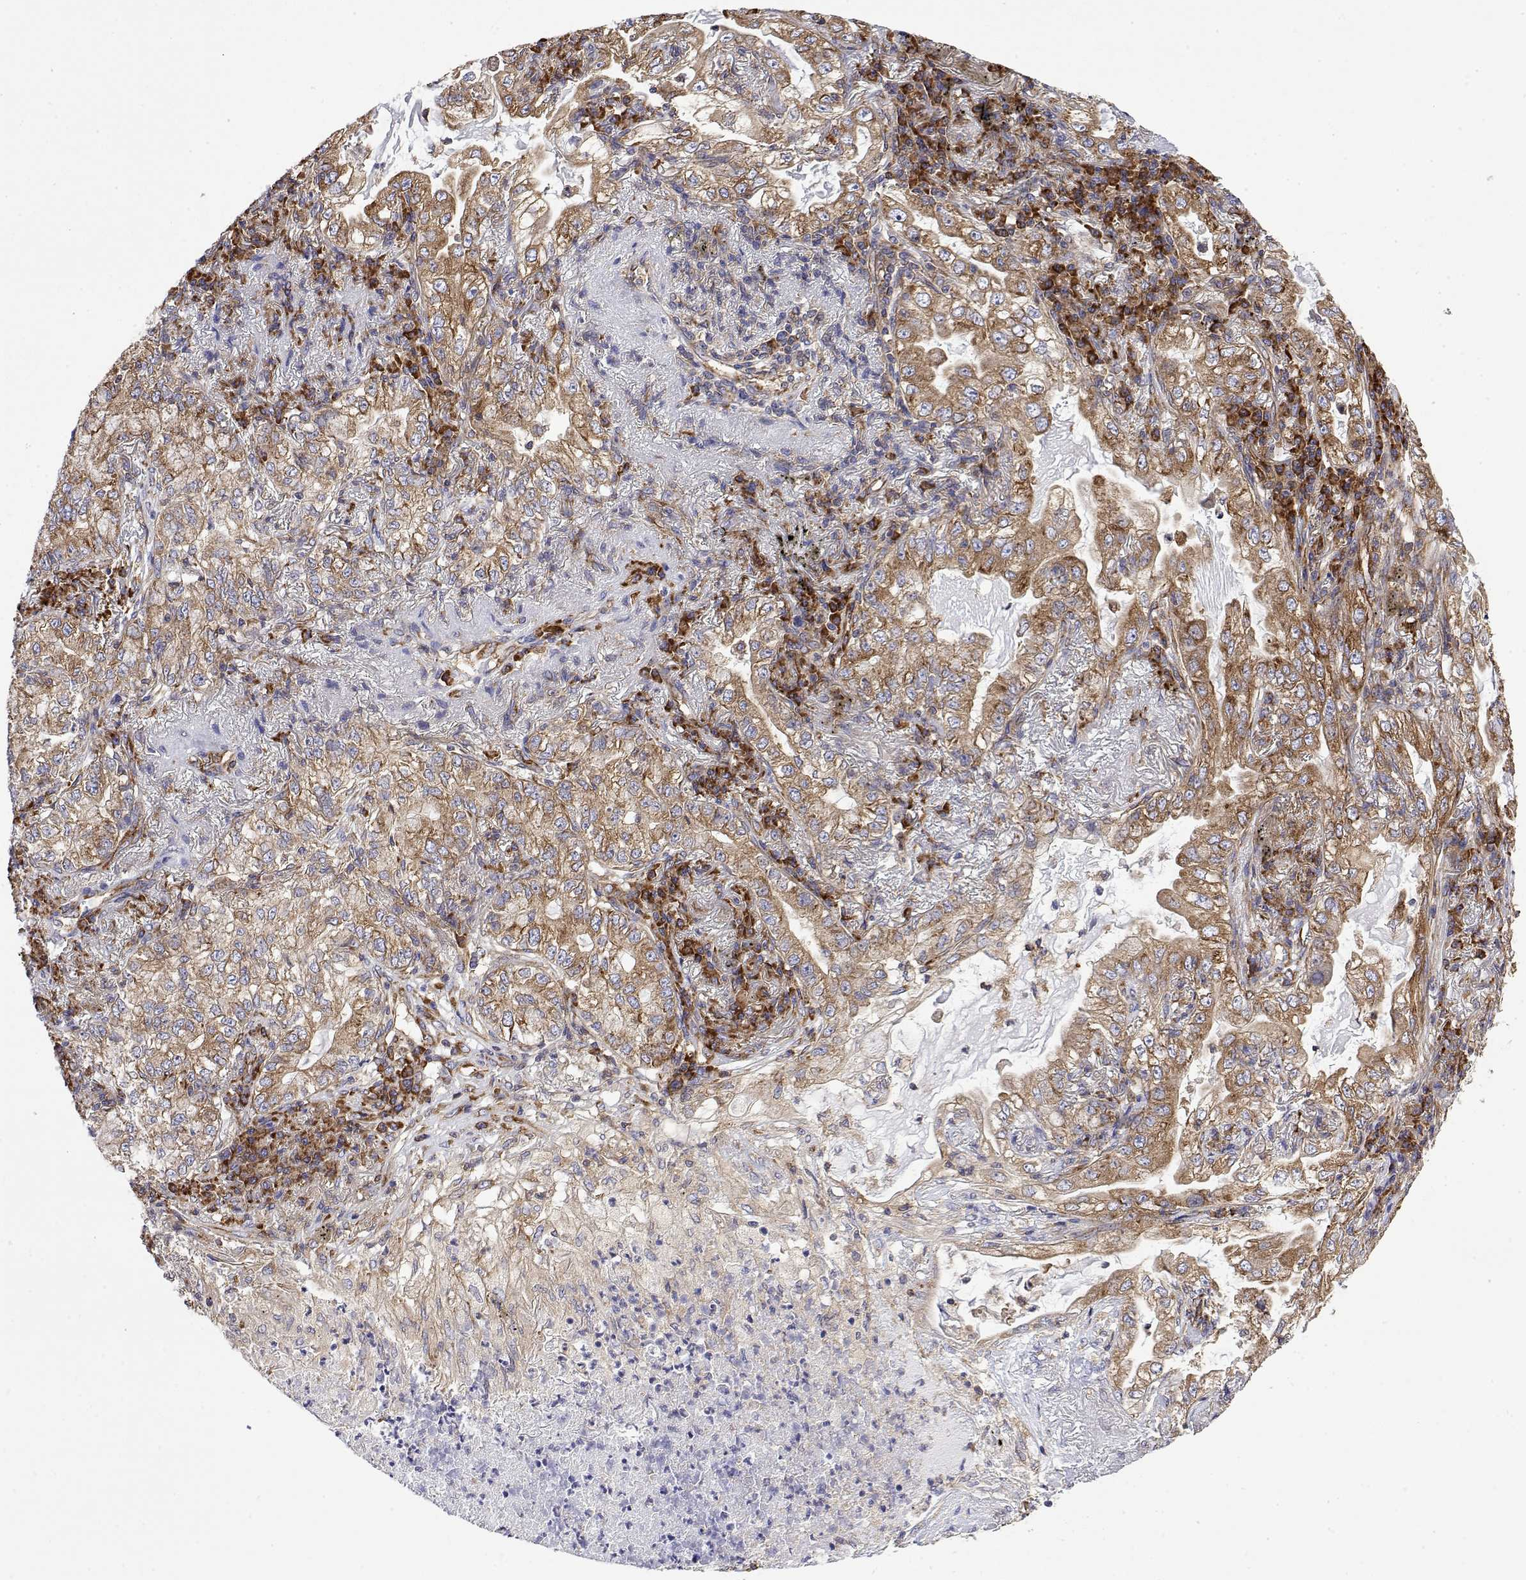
{"staining": {"intensity": "moderate", "quantity": ">75%", "location": "cytoplasmic/membranous"}, "tissue": "lung cancer", "cell_type": "Tumor cells", "image_type": "cancer", "snomed": [{"axis": "morphology", "description": "Adenocarcinoma, NOS"}, {"axis": "topography", "description": "Lung"}], "caption": "Moderate cytoplasmic/membranous protein expression is identified in about >75% of tumor cells in lung cancer (adenocarcinoma).", "gene": "EEF1G", "patient": {"sex": "female", "age": 73}}